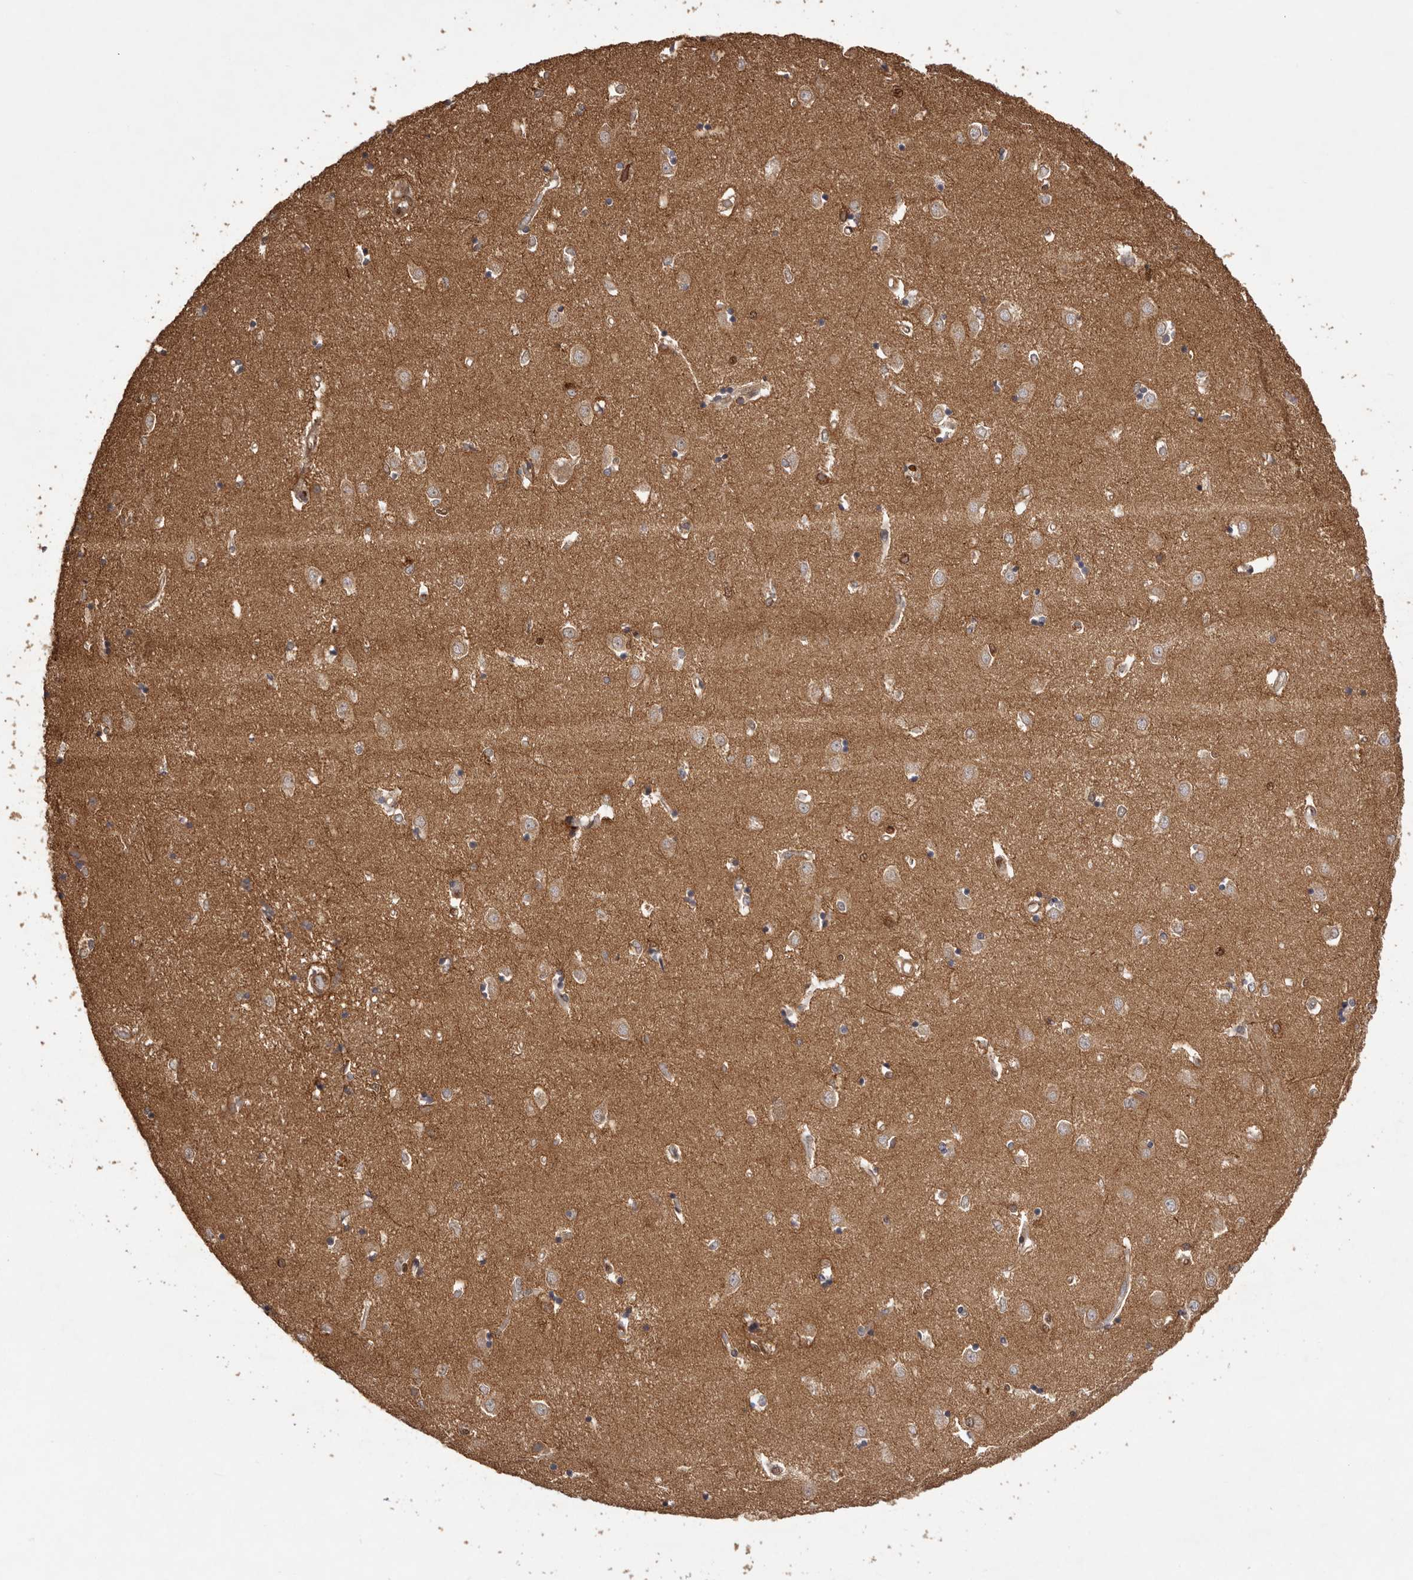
{"staining": {"intensity": "moderate", "quantity": "<25%", "location": "cytoplasmic/membranous"}, "tissue": "caudate", "cell_type": "Glial cells", "image_type": "normal", "snomed": [{"axis": "morphology", "description": "Normal tissue, NOS"}, {"axis": "topography", "description": "Lateral ventricle wall"}], "caption": "IHC of normal human caudate exhibits low levels of moderate cytoplasmic/membranous expression in about <25% of glial cells.", "gene": "UBR2", "patient": {"sex": "male", "age": 45}}